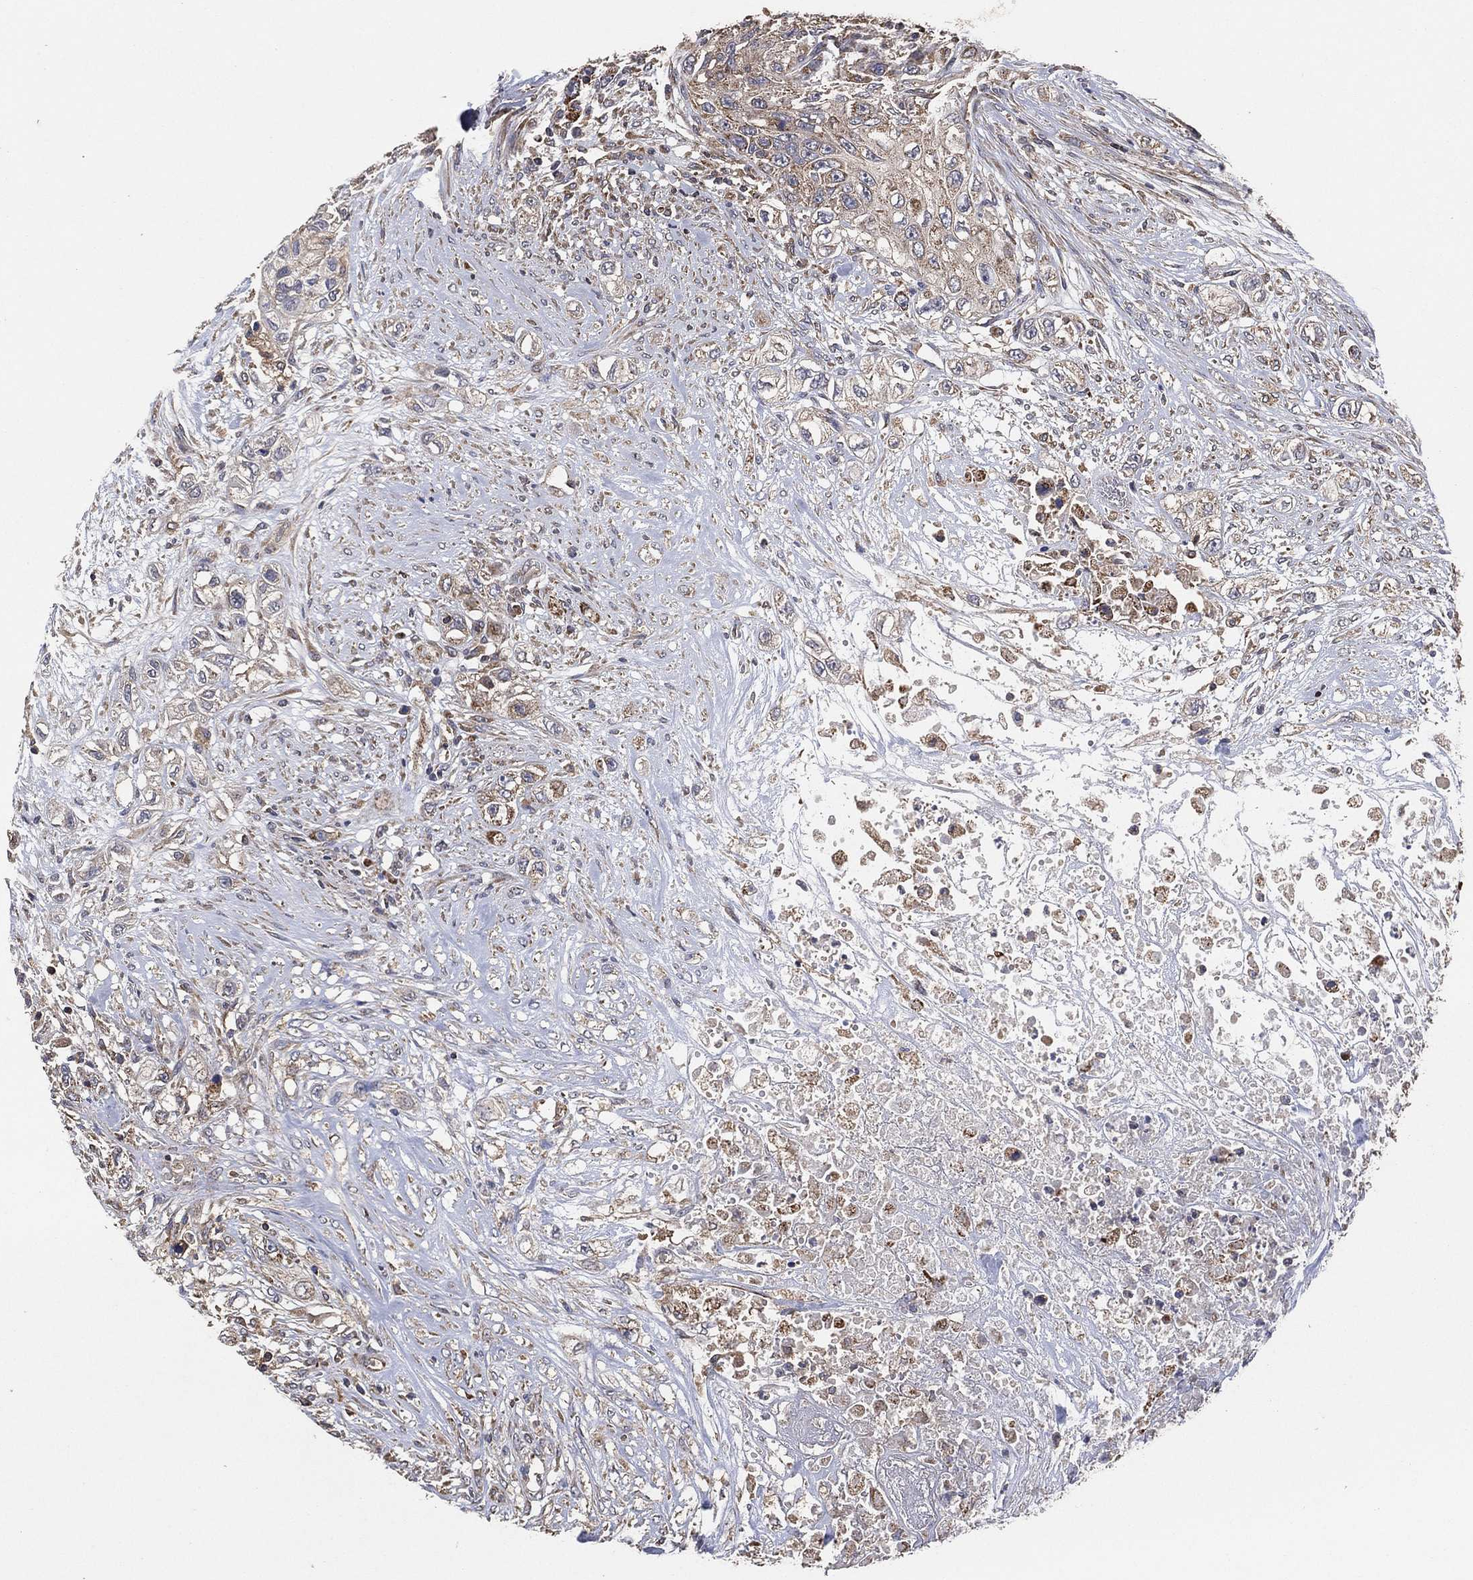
{"staining": {"intensity": "weak", "quantity": "25%-75%", "location": "cytoplasmic/membranous"}, "tissue": "urothelial cancer", "cell_type": "Tumor cells", "image_type": "cancer", "snomed": [{"axis": "morphology", "description": "Urothelial carcinoma, High grade"}, {"axis": "topography", "description": "Urinary bladder"}], "caption": "An image showing weak cytoplasmic/membranous staining in approximately 25%-75% of tumor cells in urothelial cancer, as visualized by brown immunohistochemical staining.", "gene": "LIMD1", "patient": {"sex": "female", "age": 56}}